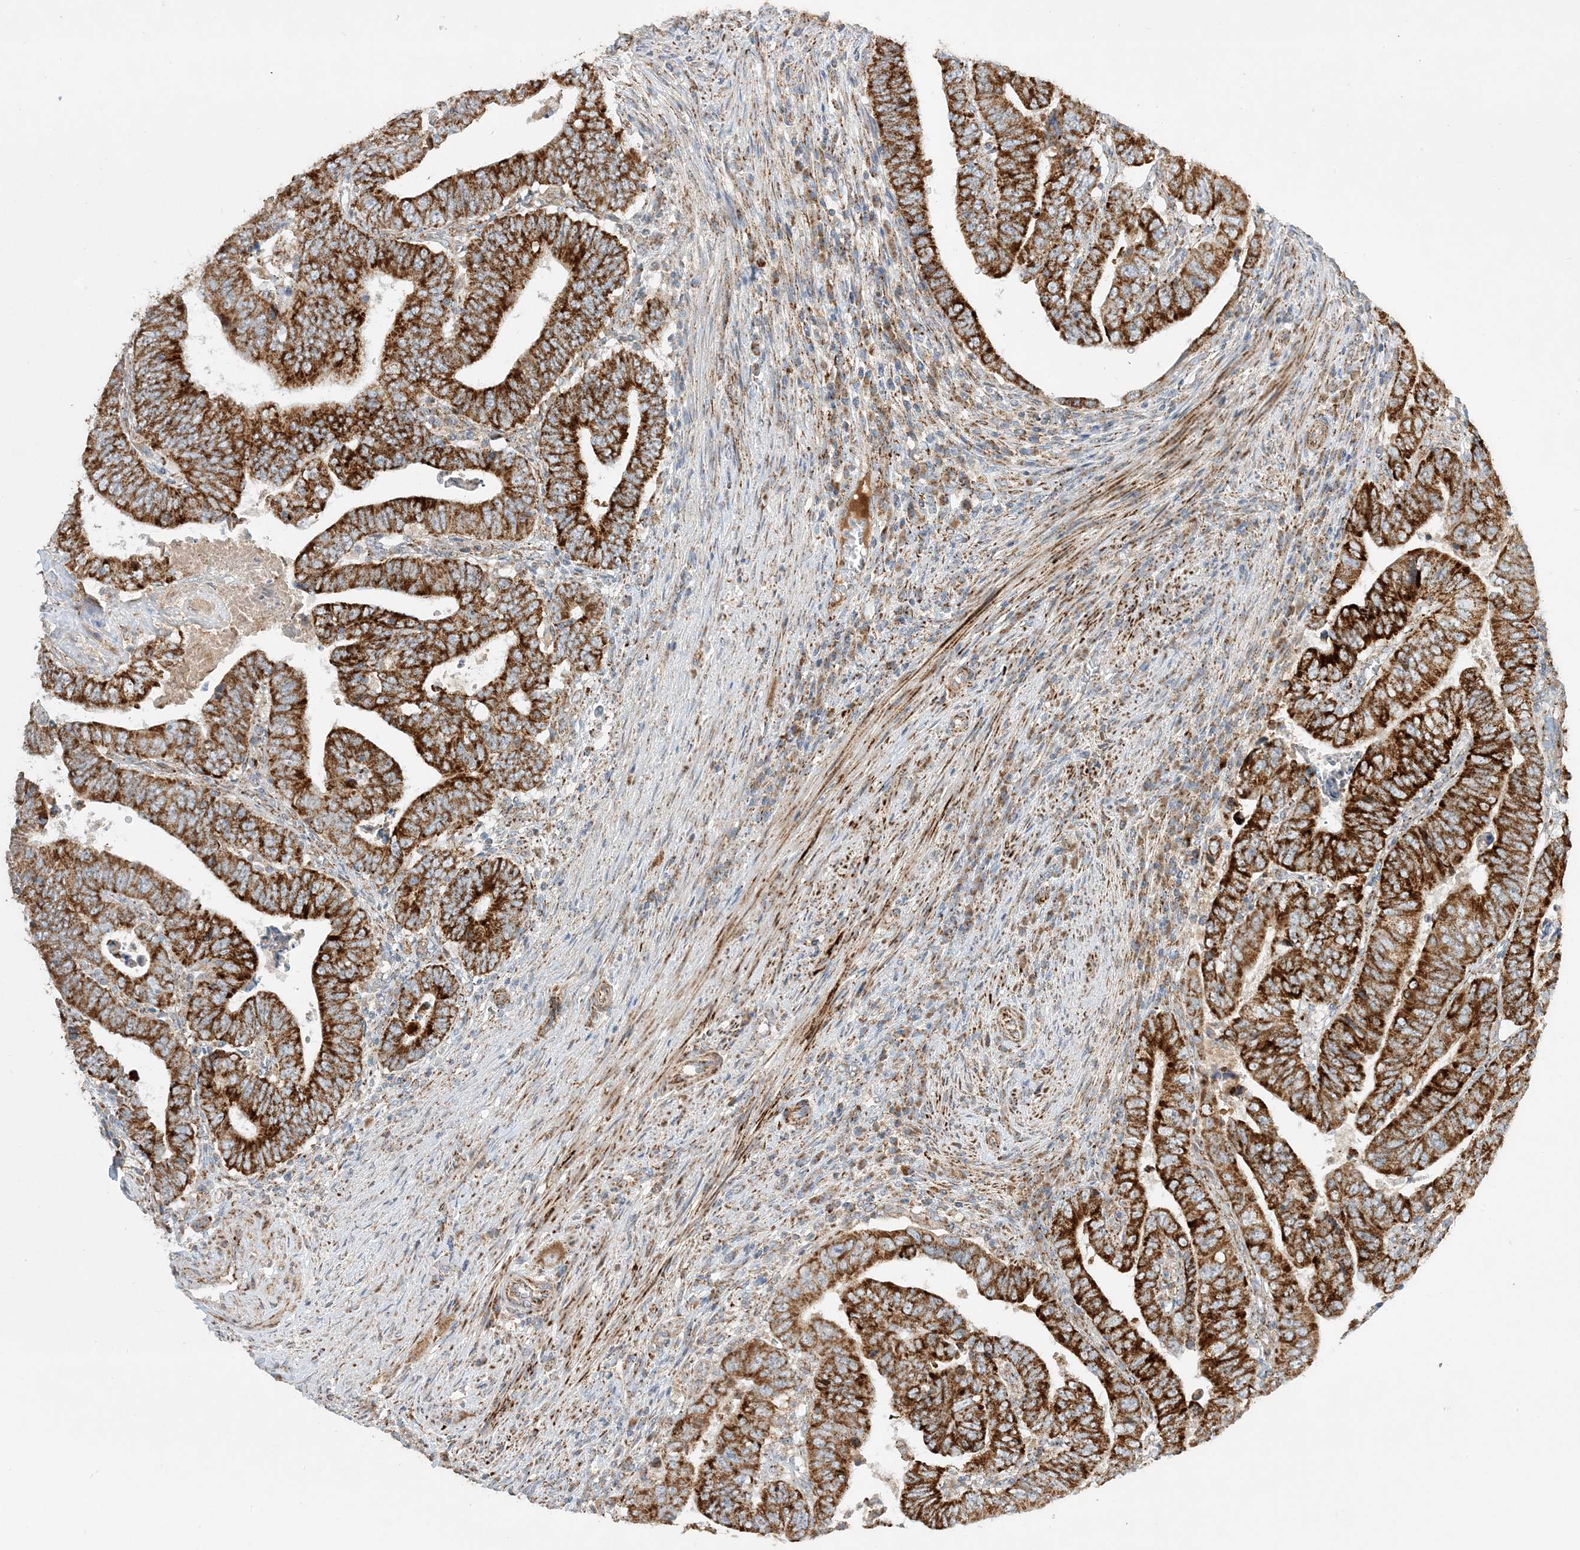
{"staining": {"intensity": "strong", "quantity": ">75%", "location": "cytoplasmic/membranous"}, "tissue": "colorectal cancer", "cell_type": "Tumor cells", "image_type": "cancer", "snomed": [{"axis": "morphology", "description": "Normal tissue, NOS"}, {"axis": "morphology", "description": "Adenocarcinoma, NOS"}, {"axis": "topography", "description": "Rectum"}], "caption": "Brown immunohistochemical staining in colorectal cancer (adenocarcinoma) demonstrates strong cytoplasmic/membranous positivity in about >75% of tumor cells.", "gene": "NDUFAF3", "patient": {"sex": "female", "age": 65}}